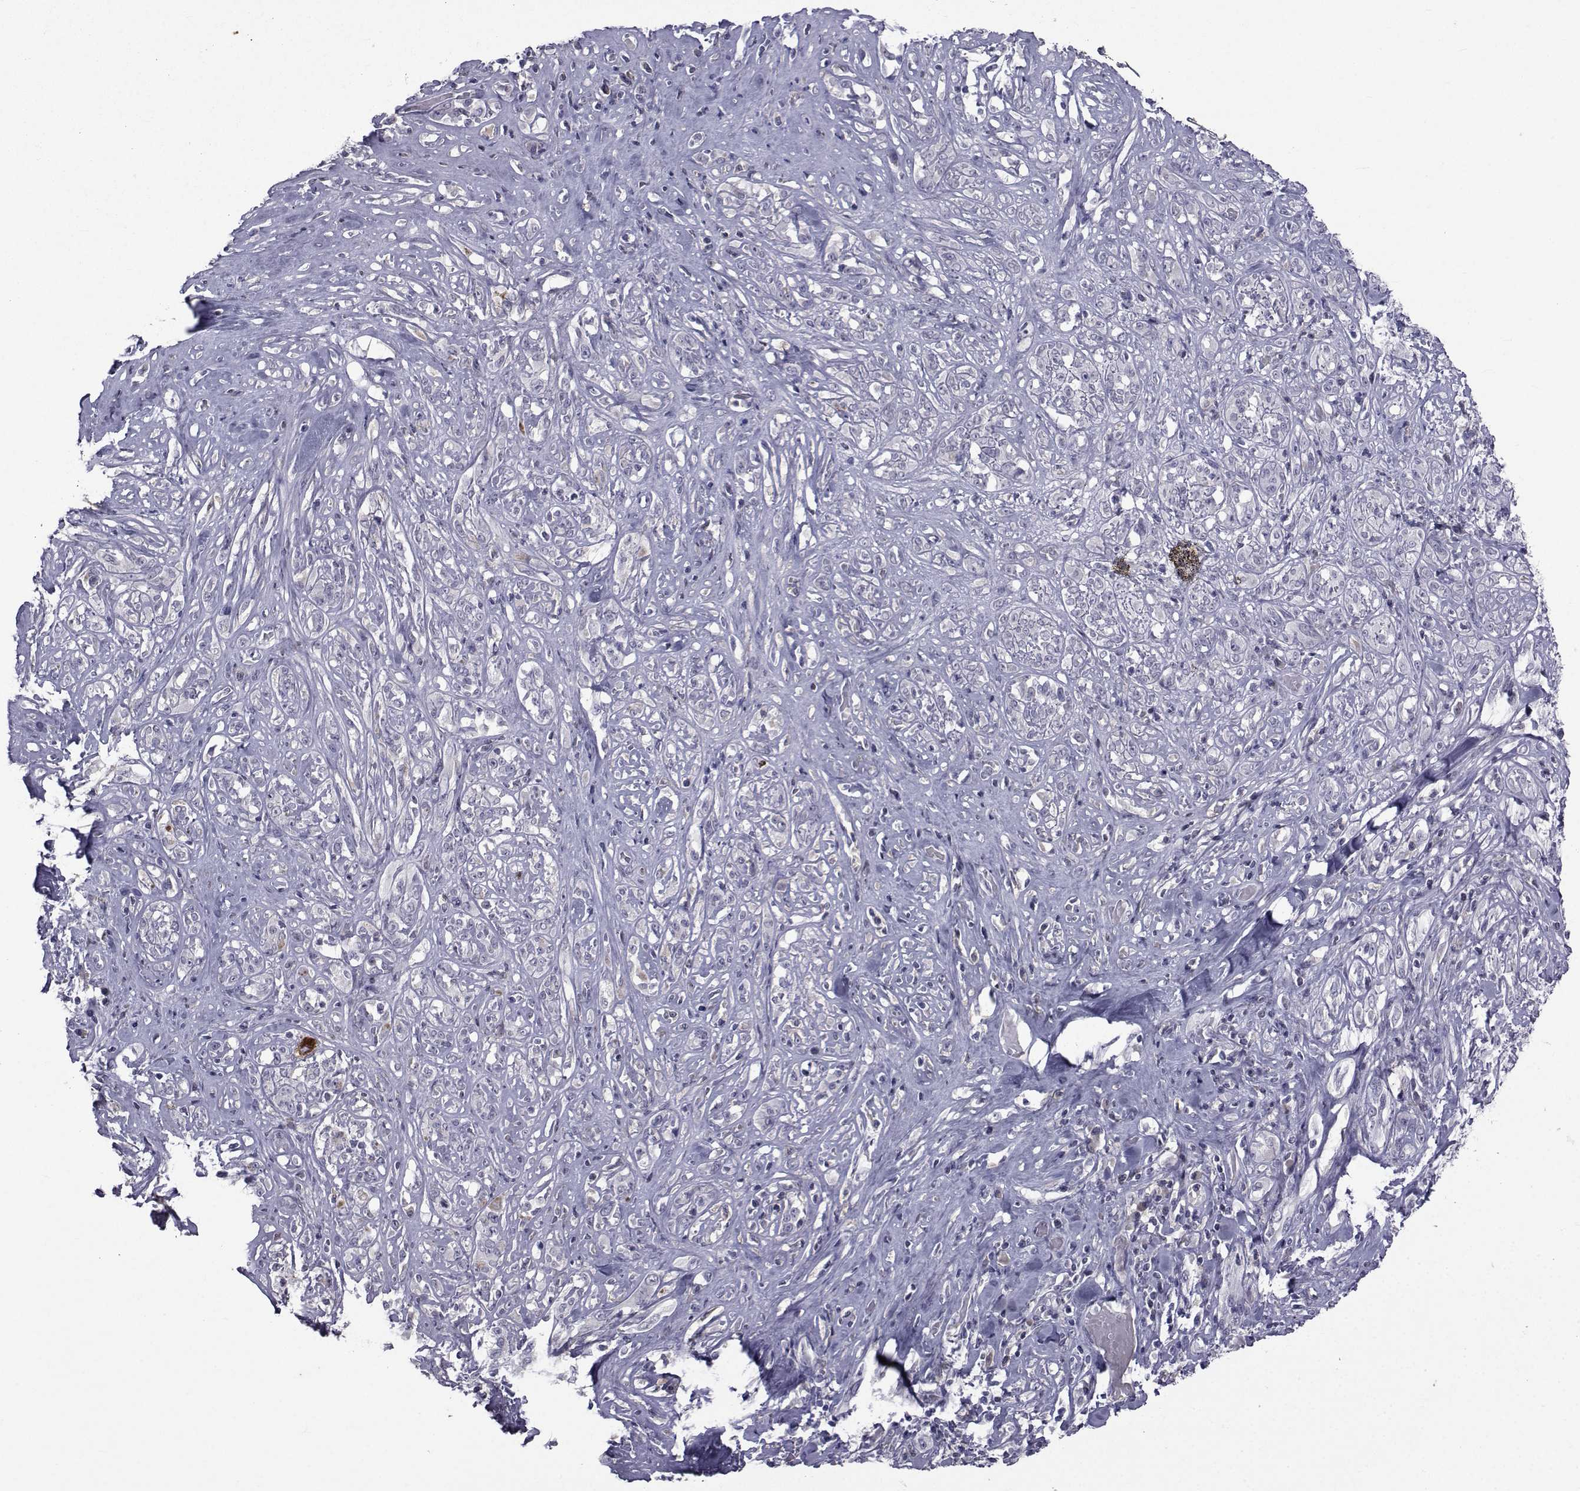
{"staining": {"intensity": "negative", "quantity": "none", "location": "none"}, "tissue": "melanoma", "cell_type": "Tumor cells", "image_type": "cancer", "snomed": [{"axis": "morphology", "description": "Malignant melanoma, NOS"}, {"axis": "topography", "description": "Skin"}], "caption": "Human malignant melanoma stained for a protein using IHC exhibits no staining in tumor cells.", "gene": "PAX2", "patient": {"sex": "female", "age": 91}}